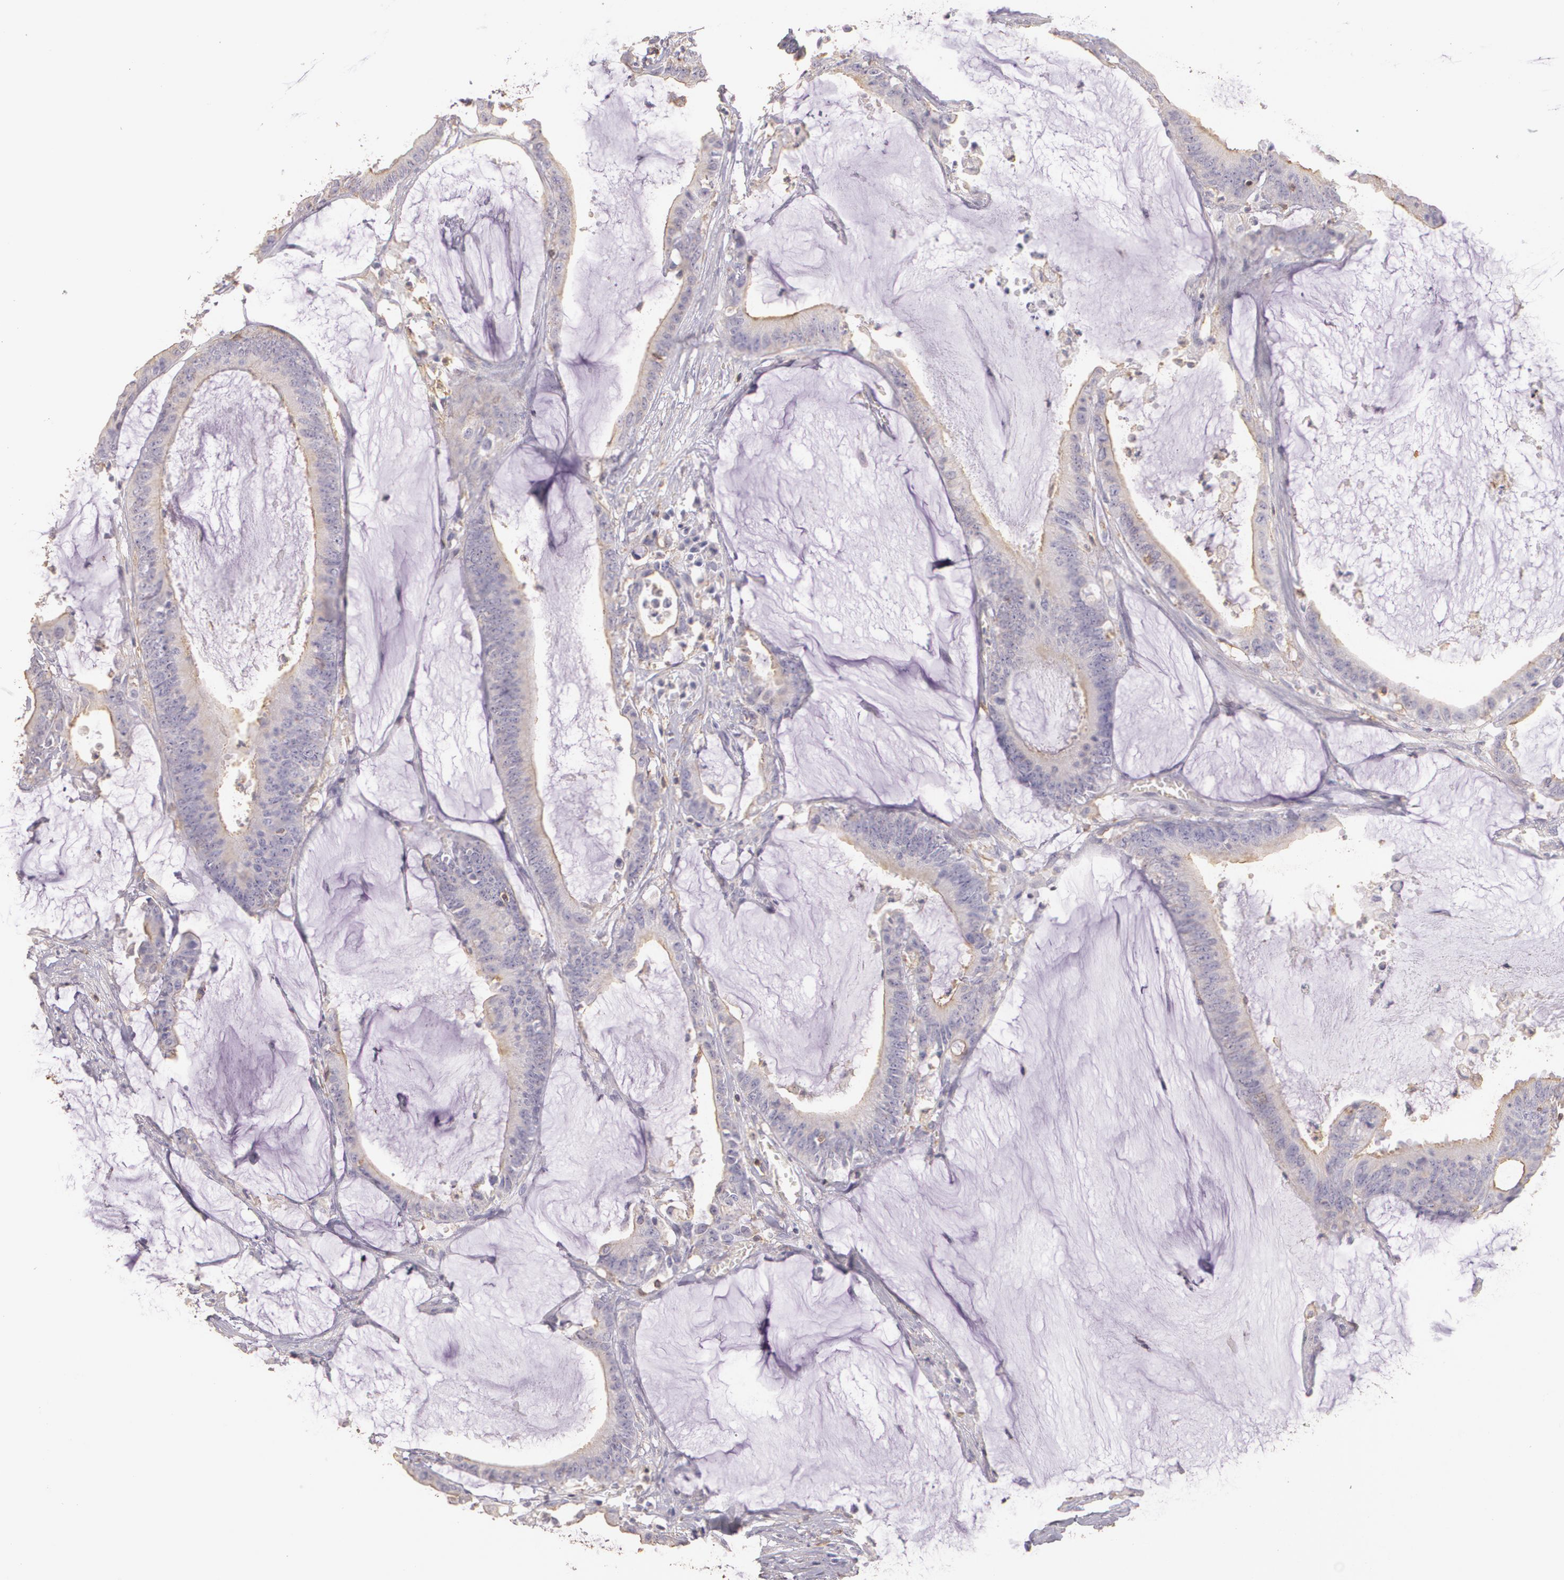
{"staining": {"intensity": "weak", "quantity": "25%-75%", "location": "cytoplasmic/membranous"}, "tissue": "colorectal cancer", "cell_type": "Tumor cells", "image_type": "cancer", "snomed": [{"axis": "morphology", "description": "Adenocarcinoma, NOS"}, {"axis": "topography", "description": "Rectum"}], "caption": "A high-resolution image shows immunohistochemistry (IHC) staining of colorectal cancer (adenocarcinoma), which reveals weak cytoplasmic/membranous expression in about 25%-75% of tumor cells.", "gene": "TGFBR1", "patient": {"sex": "female", "age": 66}}